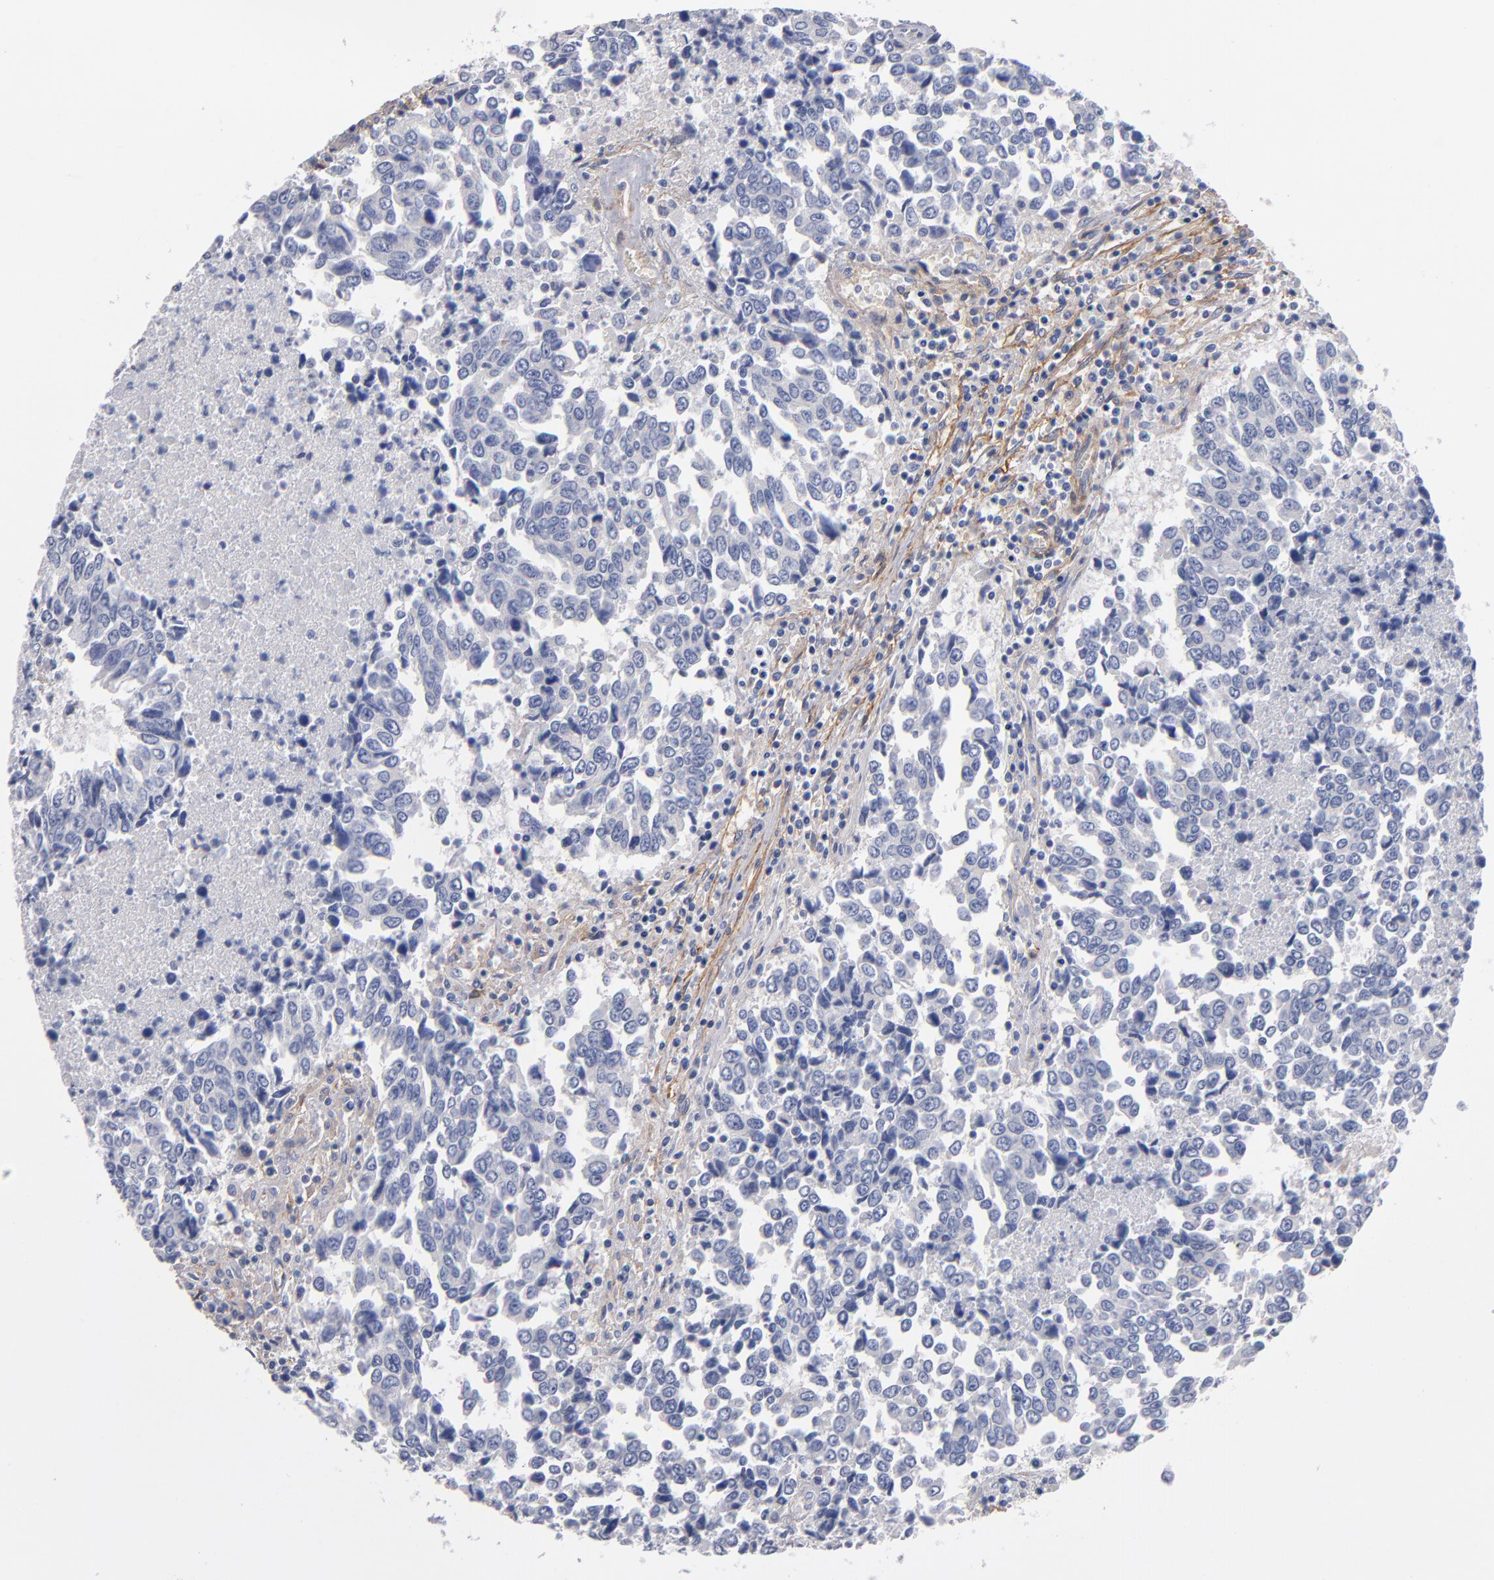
{"staining": {"intensity": "negative", "quantity": "none", "location": "none"}, "tissue": "urothelial cancer", "cell_type": "Tumor cells", "image_type": "cancer", "snomed": [{"axis": "morphology", "description": "Urothelial carcinoma, High grade"}, {"axis": "topography", "description": "Urinary bladder"}], "caption": "DAB (3,3'-diaminobenzidine) immunohistochemical staining of urothelial carcinoma (high-grade) demonstrates no significant expression in tumor cells.", "gene": "PLSCR4", "patient": {"sex": "male", "age": 86}}